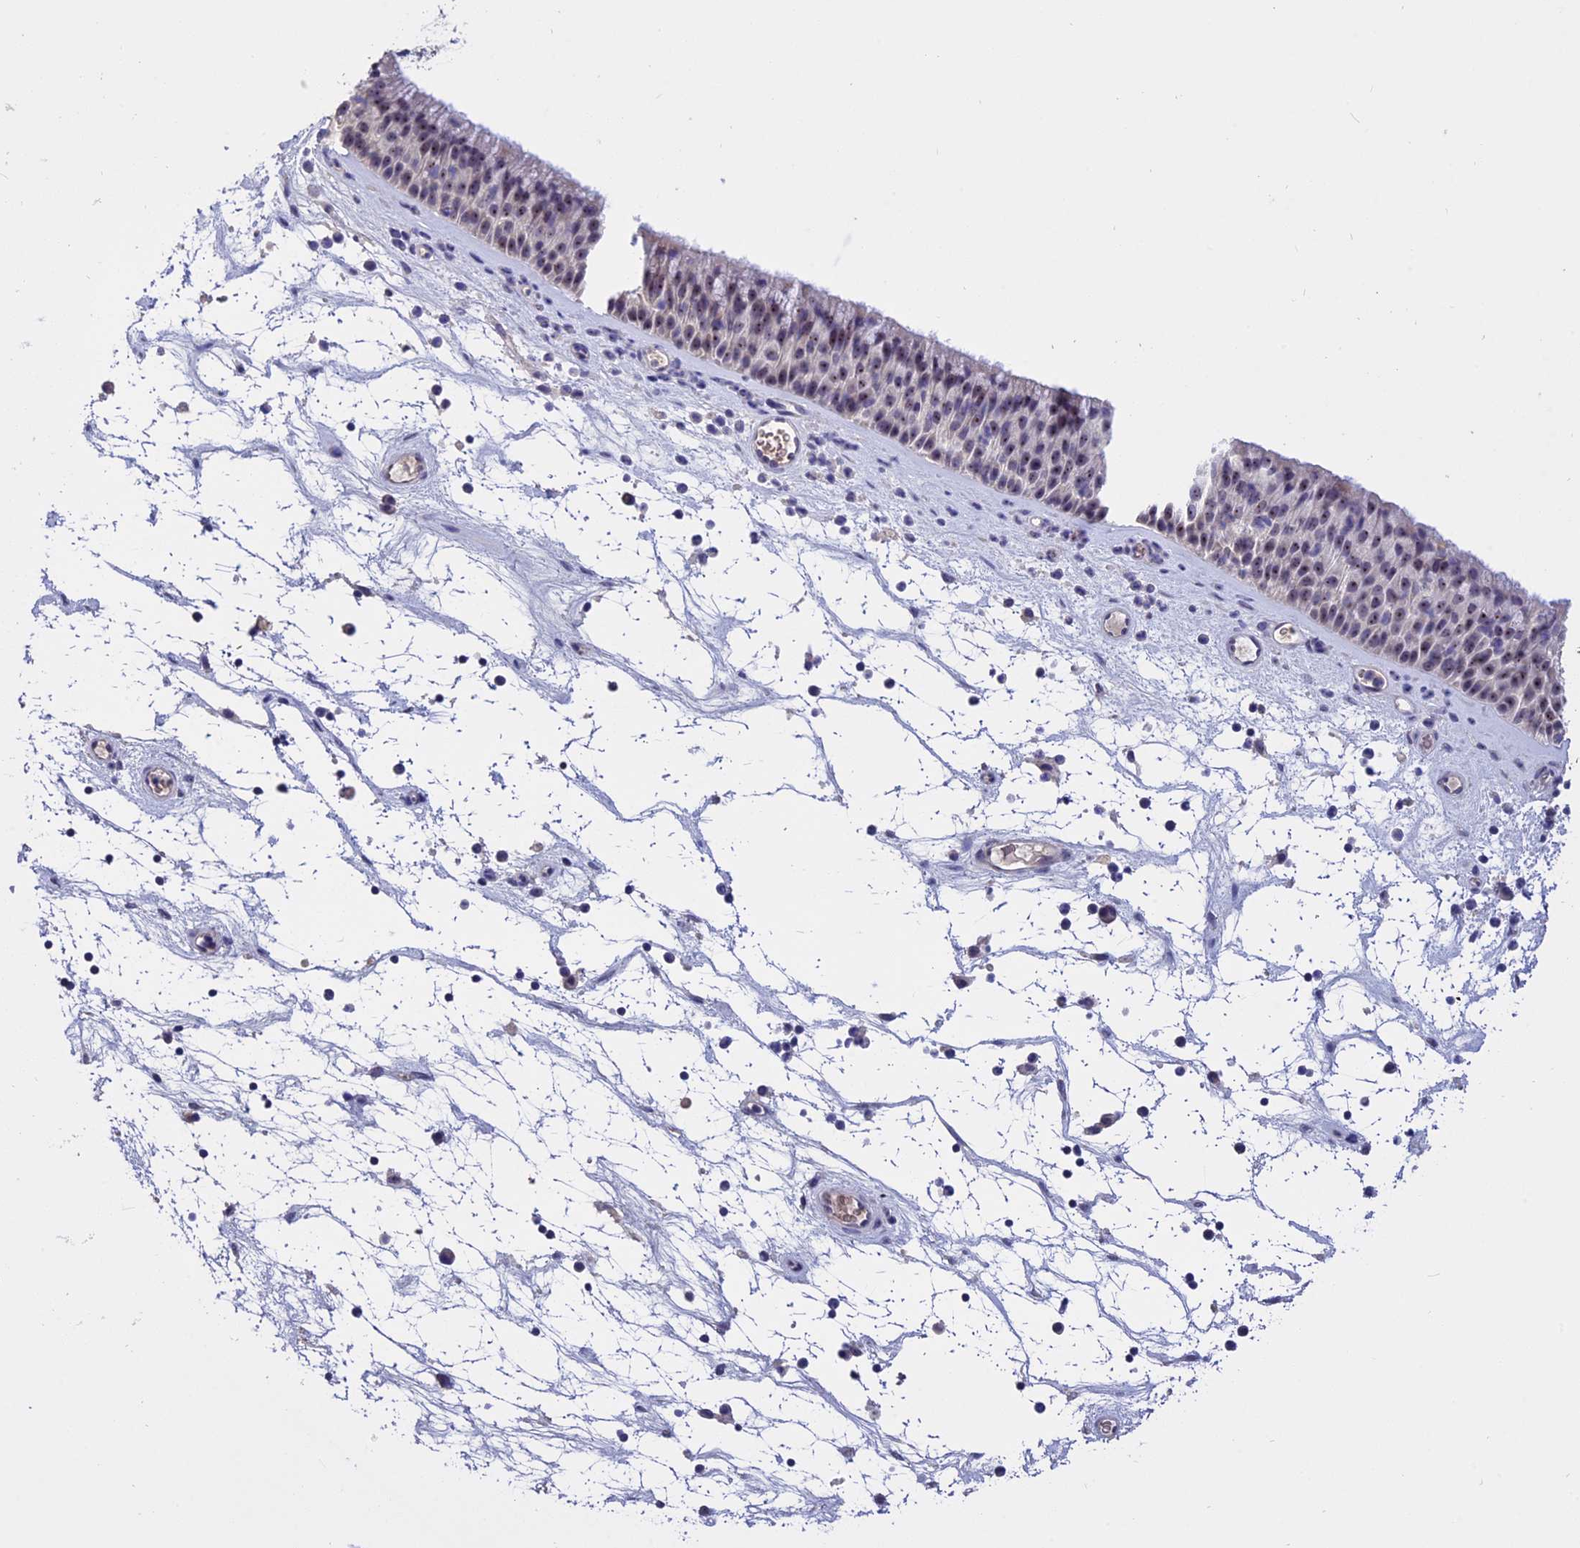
{"staining": {"intensity": "moderate", "quantity": "25%-75%", "location": "nuclear"}, "tissue": "nasopharynx", "cell_type": "Respiratory epithelial cells", "image_type": "normal", "snomed": [{"axis": "morphology", "description": "Normal tissue, NOS"}, {"axis": "topography", "description": "Nasopharynx"}], "caption": "Benign nasopharynx exhibits moderate nuclear staining in approximately 25%-75% of respiratory epithelial cells, visualized by immunohistochemistry.", "gene": "KNOP1", "patient": {"sex": "male", "age": 64}}